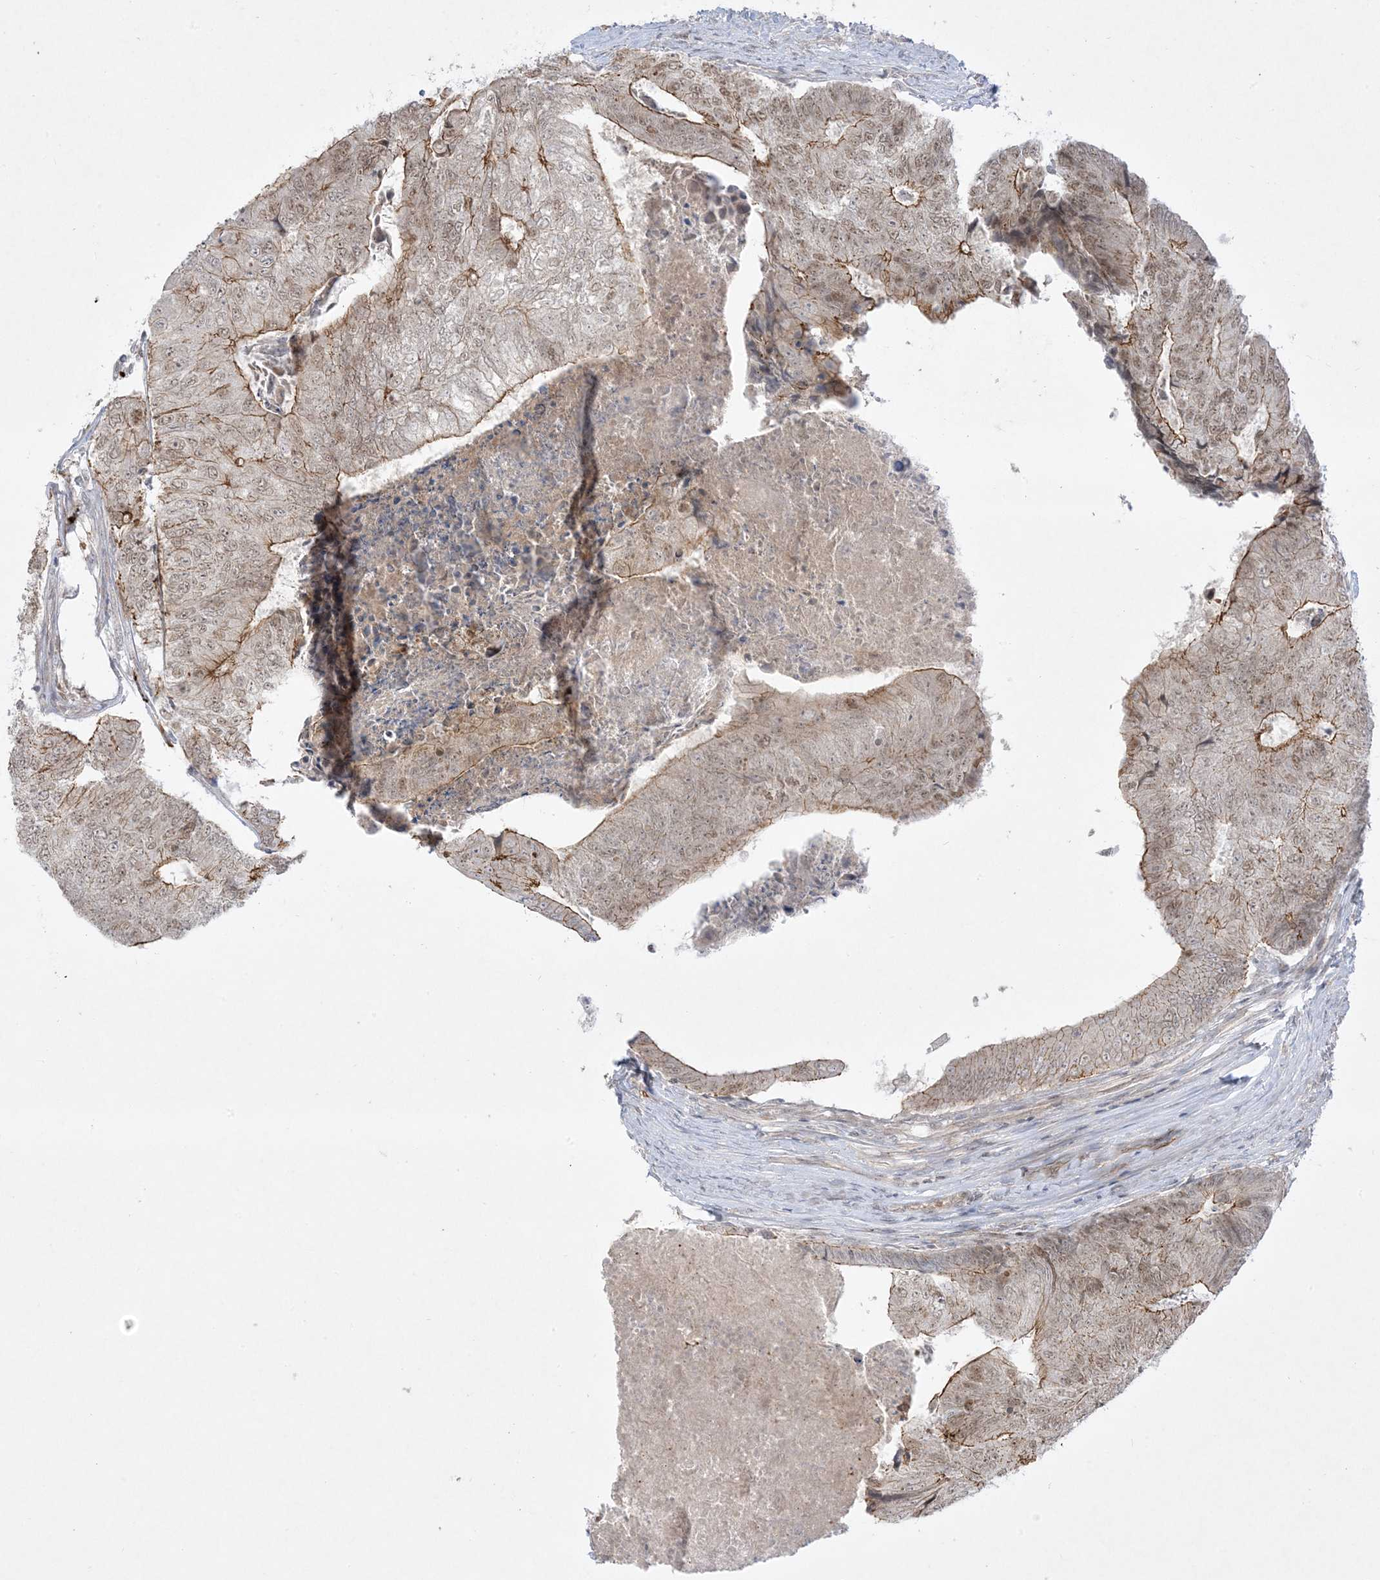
{"staining": {"intensity": "moderate", "quantity": ">75%", "location": "cytoplasmic/membranous,nuclear"}, "tissue": "colorectal cancer", "cell_type": "Tumor cells", "image_type": "cancer", "snomed": [{"axis": "morphology", "description": "Adenocarcinoma, NOS"}, {"axis": "topography", "description": "Colon"}], "caption": "Immunohistochemistry (IHC) histopathology image of neoplastic tissue: human colorectal cancer stained using IHC reveals medium levels of moderate protein expression localized specifically in the cytoplasmic/membranous and nuclear of tumor cells, appearing as a cytoplasmic/membranous and nuclear brown color.", "gene": "PTK6", "patient": {"sex": "female", "age": 67}}